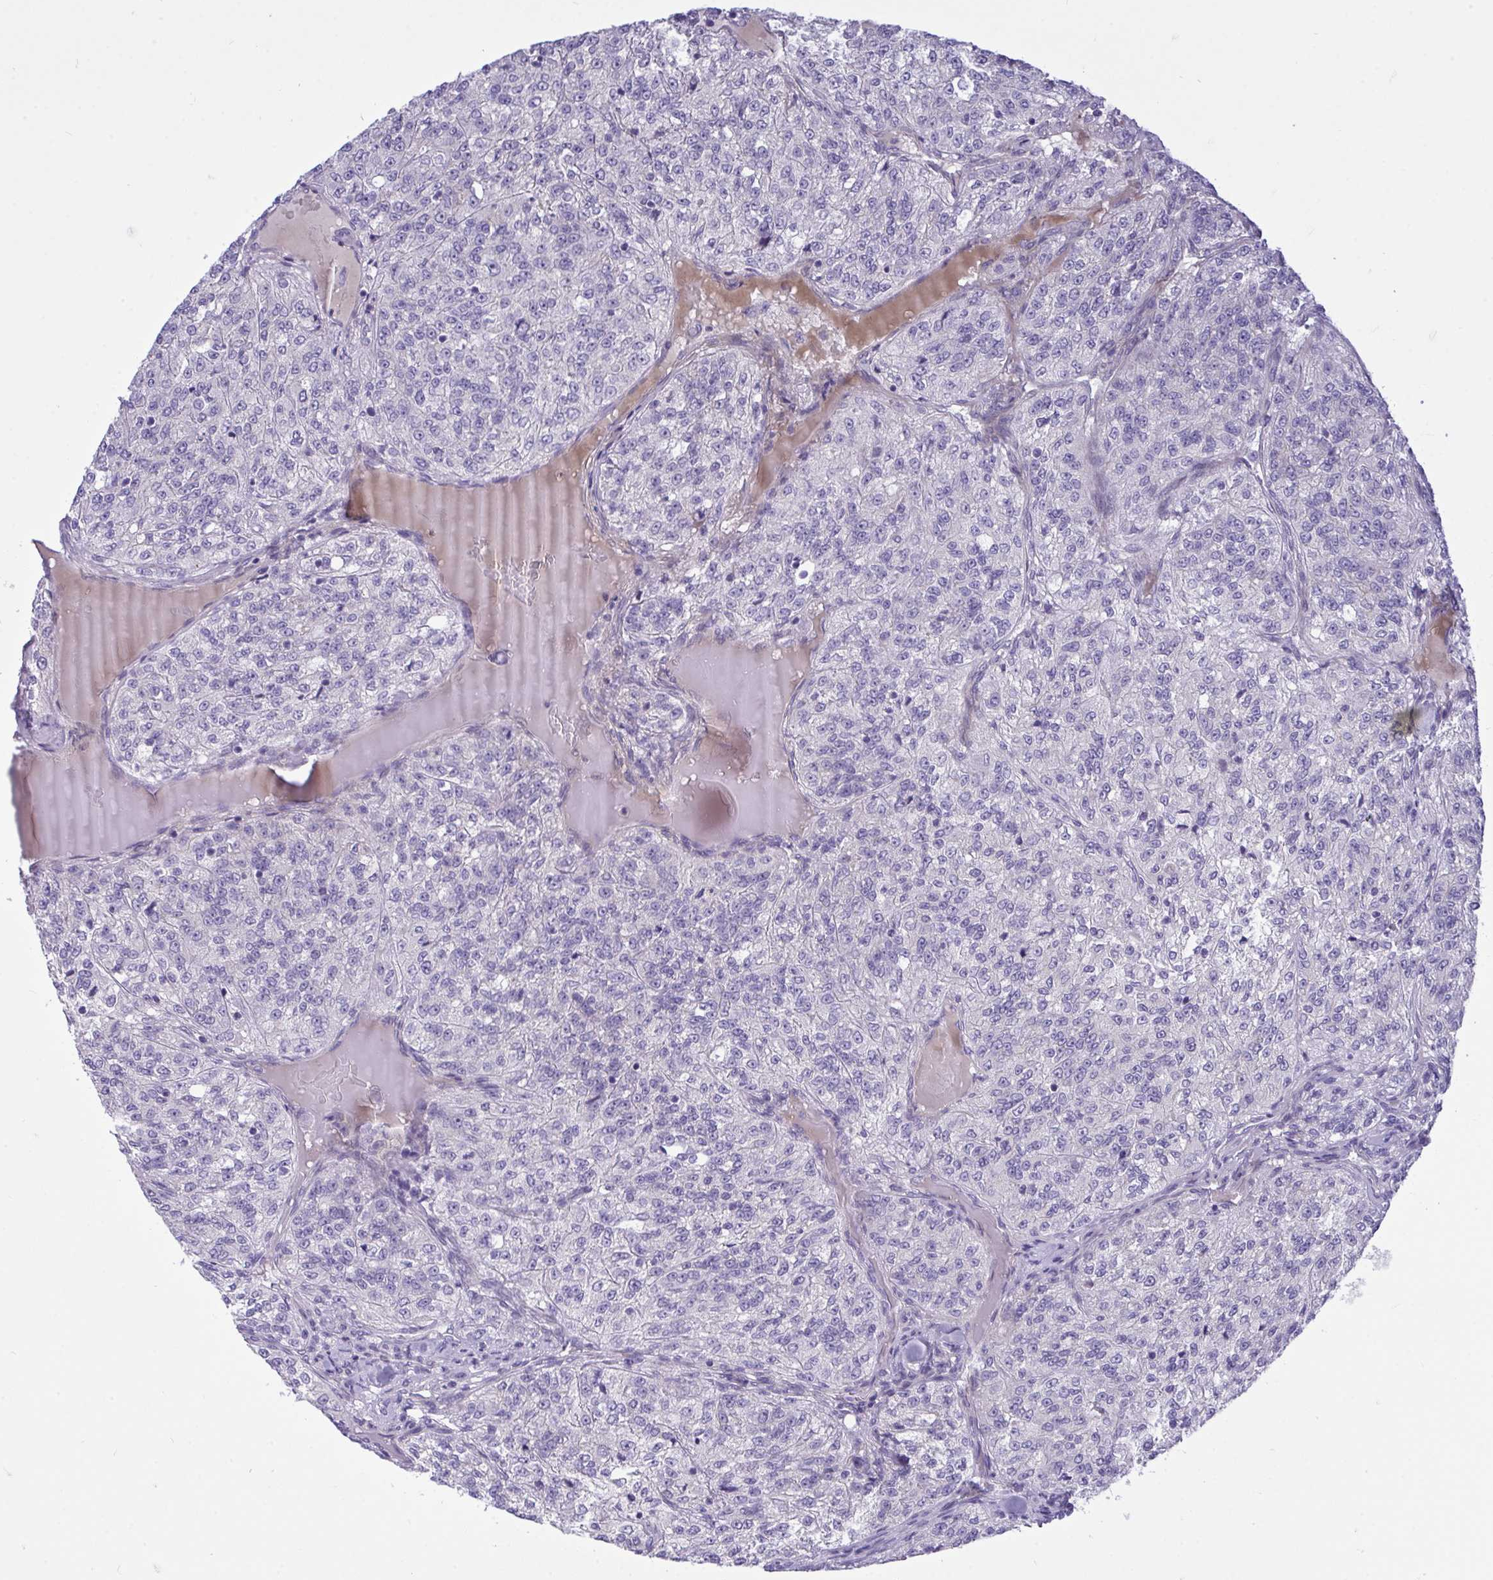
{"staining": {"intensity": "negative", "quantity": "none", "location": "none"}, "tissue": "renal cancer", "cell_type": "Tumor cells", "image_type": "cancer", "snomed": [{"axis": "morphology", "description": "Adenocarcinoma, NOS"}, {"axis": "topography", "description": "Kidney"}], "caption": "Histopathology image shows no significant protein positivity in tumor cells of renal cancer.", "gene": "HMBOX1", "patient": {"sex": "female", "age": 63}}